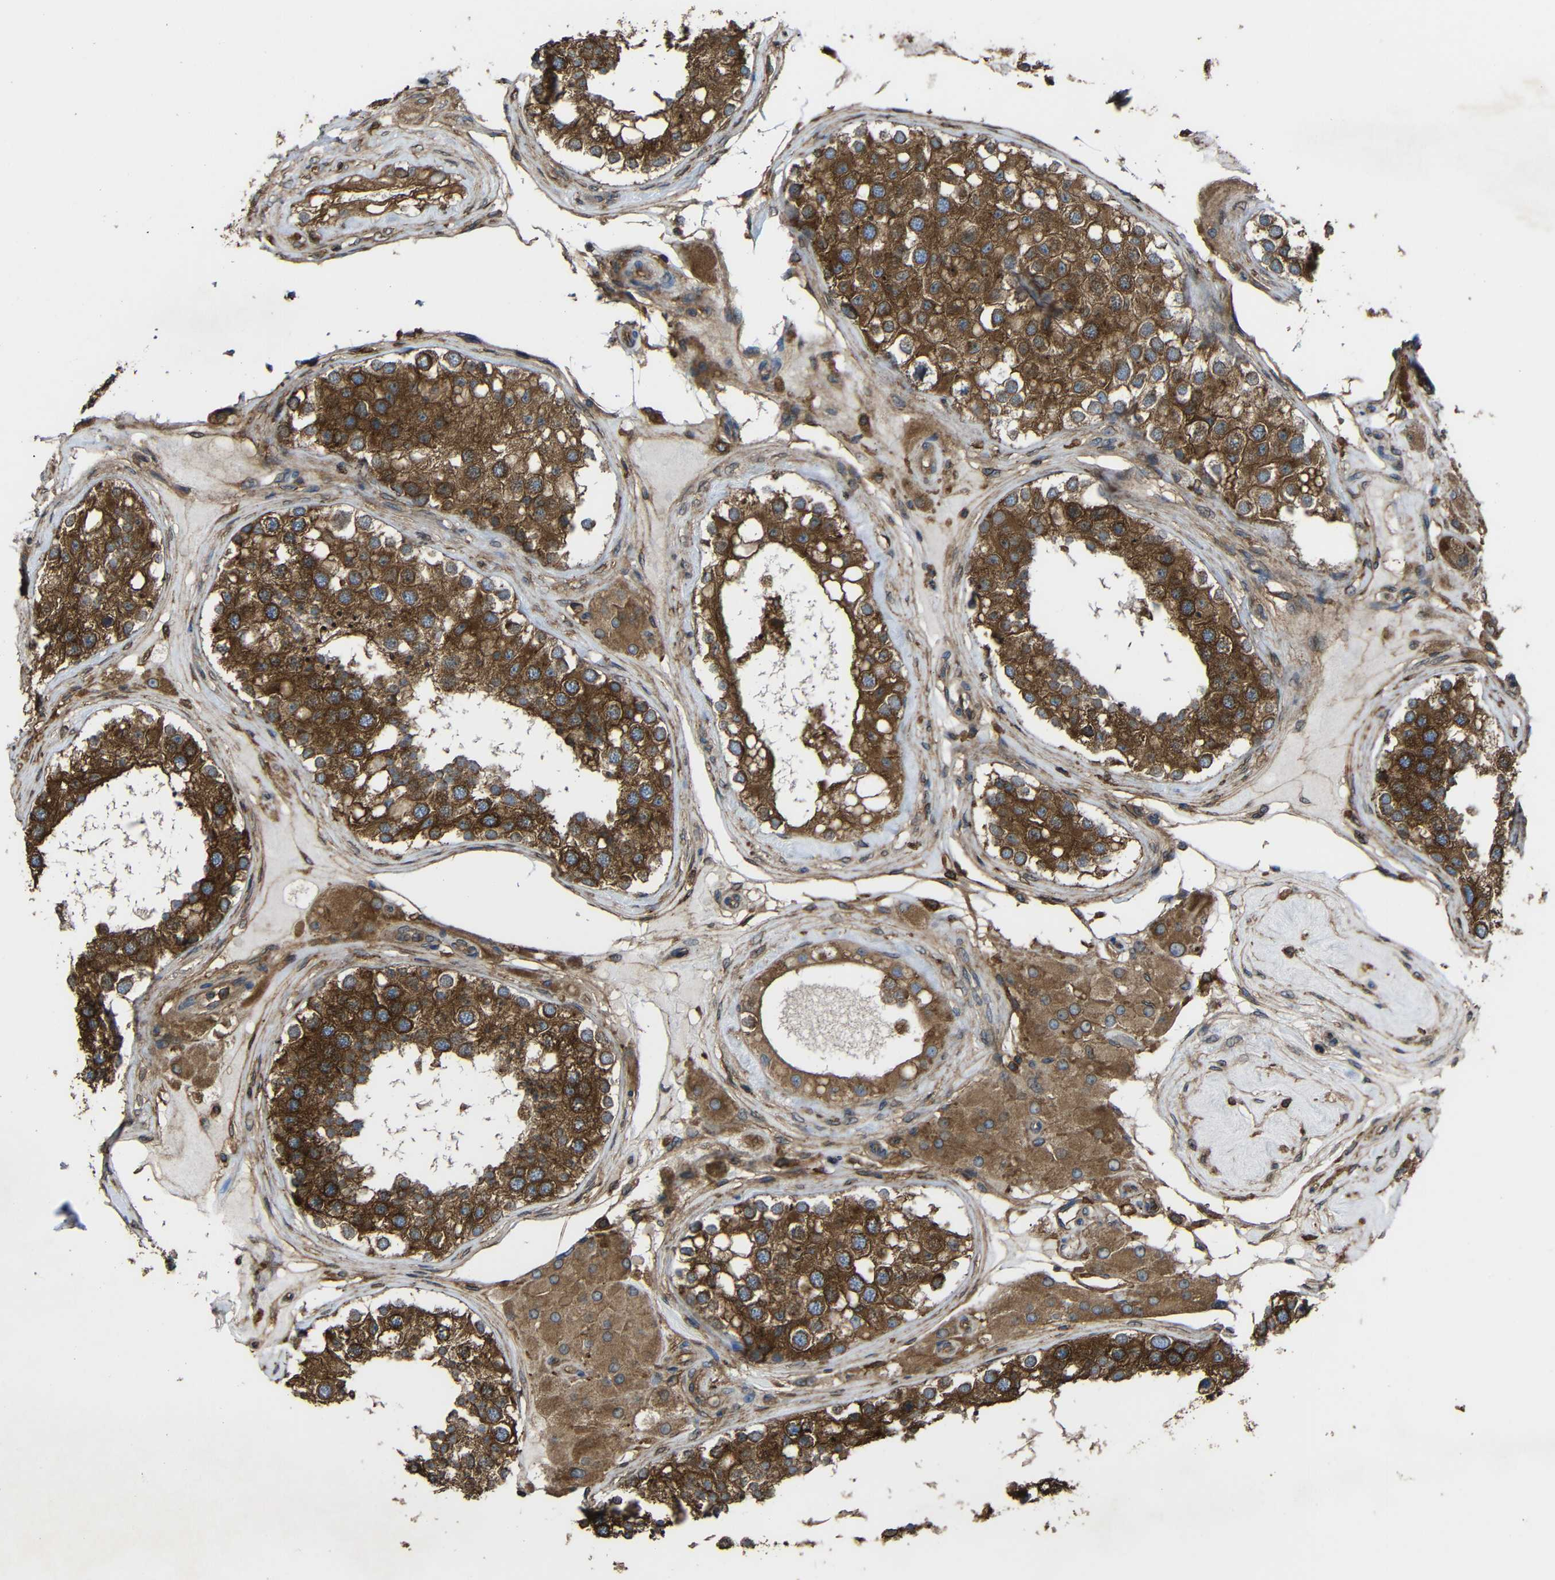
{"staining": {"intensity": "strong", "quantity": ">75%", "location": "cytoplasmic/membranous"}, "tissue": "testis", "cell_type": "Cells in seminiferous ducts", "image_type": "normal", "snomed": [{"axis": "morphology", "description": "Normal tissue, NOS"}, {"axis": "topography", "description": "Testis"}], "caption": "The micrograph shows immunohistochemical staining of benign testis. There is strong cytoplasmic/membranous expression is present in approximately >75% of cells in seminiferous ducts. The protein of interest is stained brown, and the nuclei are stained in blue (DAB IHC with brightfield microscopy, high magnification).", "gene": "TREM2", "patient": {"sex": "male", "age": 68}}